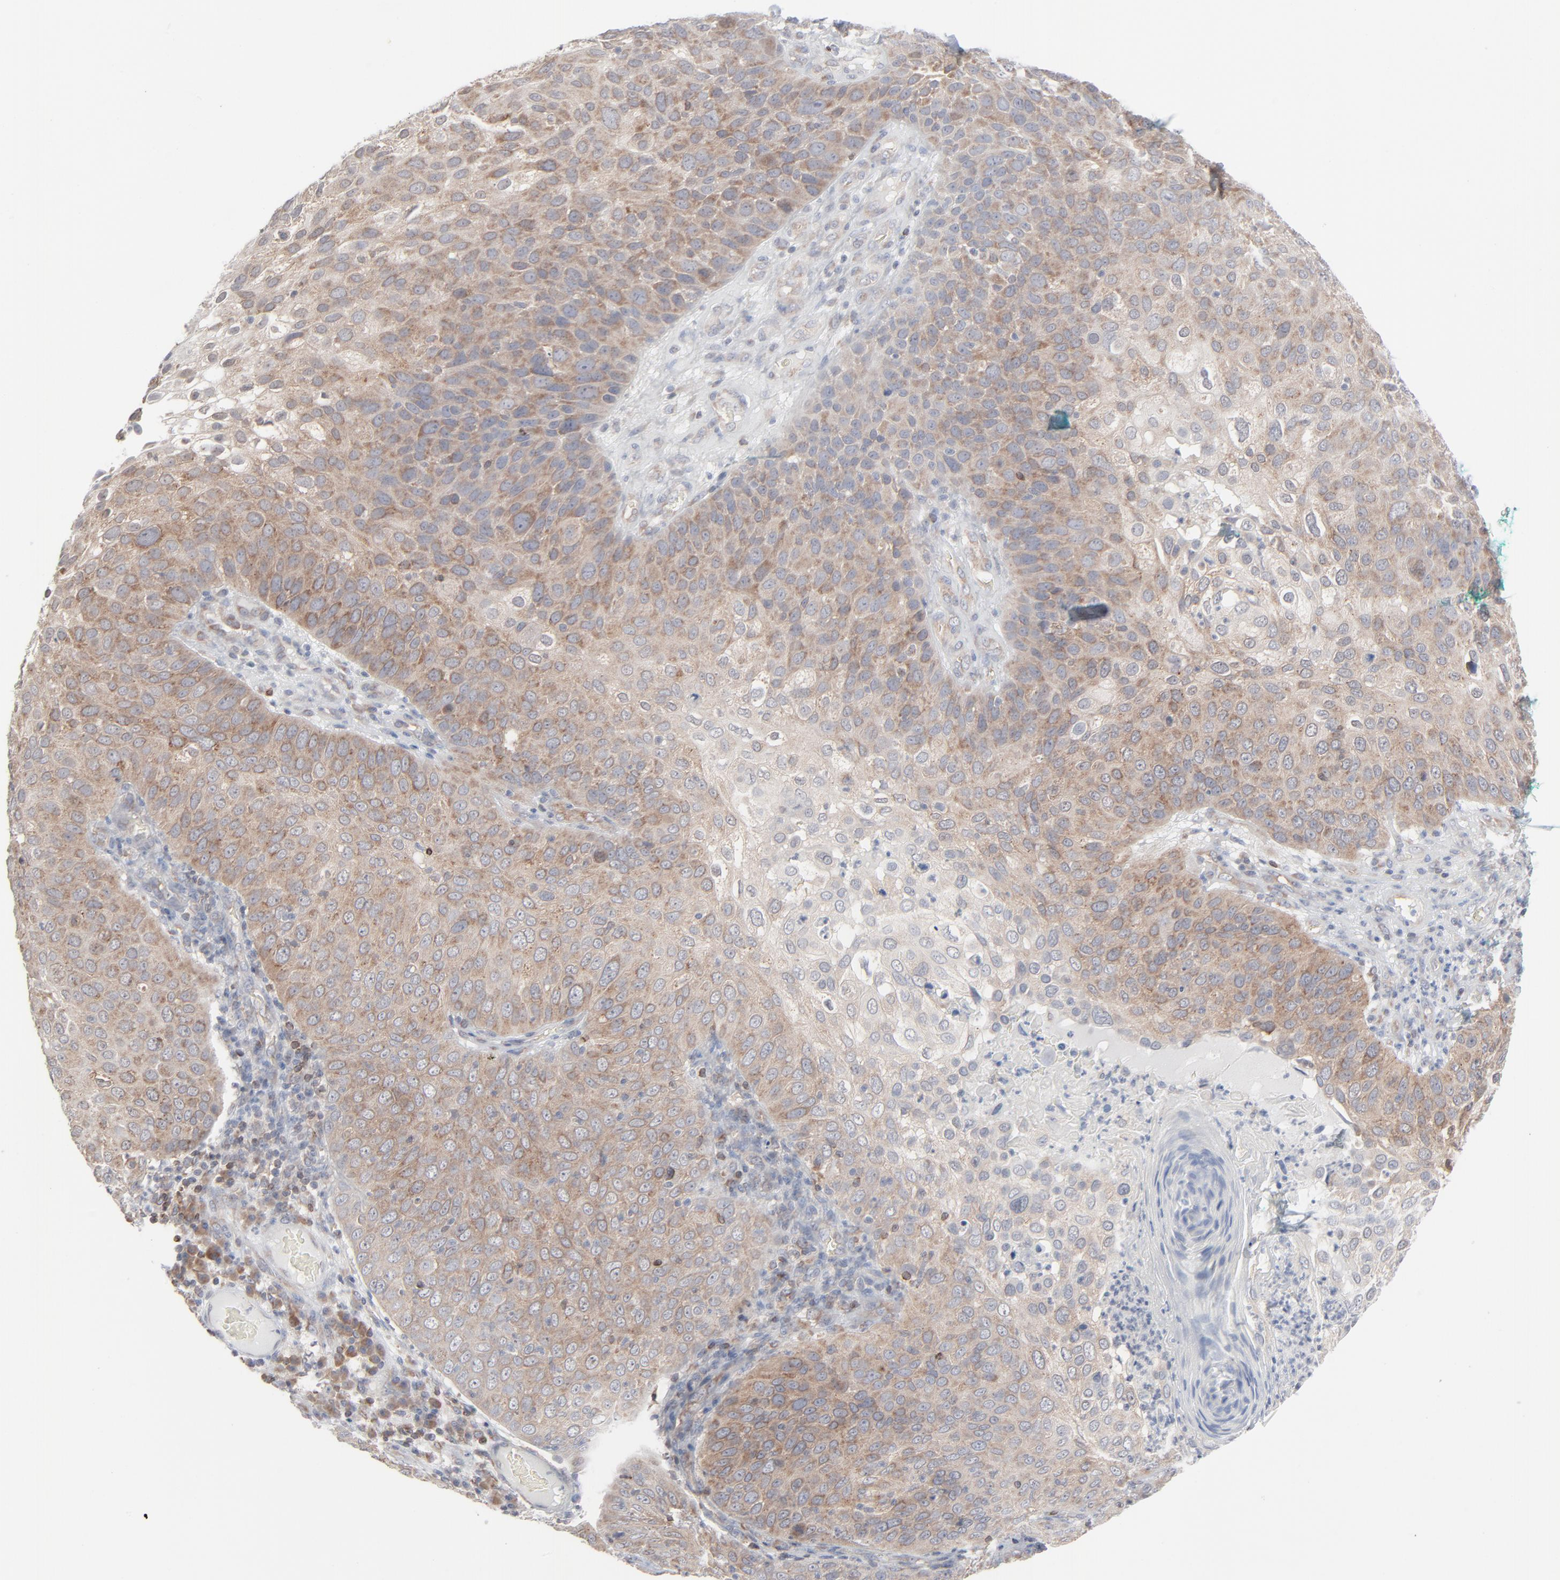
{"staining": {"intensity": "moderate", "quantity": ">75%", "location": "cytoplasmic/membranous"}, "tissue": "skin cancer", "cell_type": "Tumor cells", "image_type": "cancer", "snomed": [{"axis": "morphology", "description": "Squamous cell carcinoma, NOS"}, {"axis": "topography", "description": "Skin"}], "caption": "This photomicrograph reveals squamous cell carcinoma (skin) stained with IHC to label a protein in brown. The cytoplasmic/membranous of tumor cells show moderate positivity for the protein. Nuclei are counter-stained blue.", "gene": "KDSR", "patient": {"sex": "male", "age": 87}}